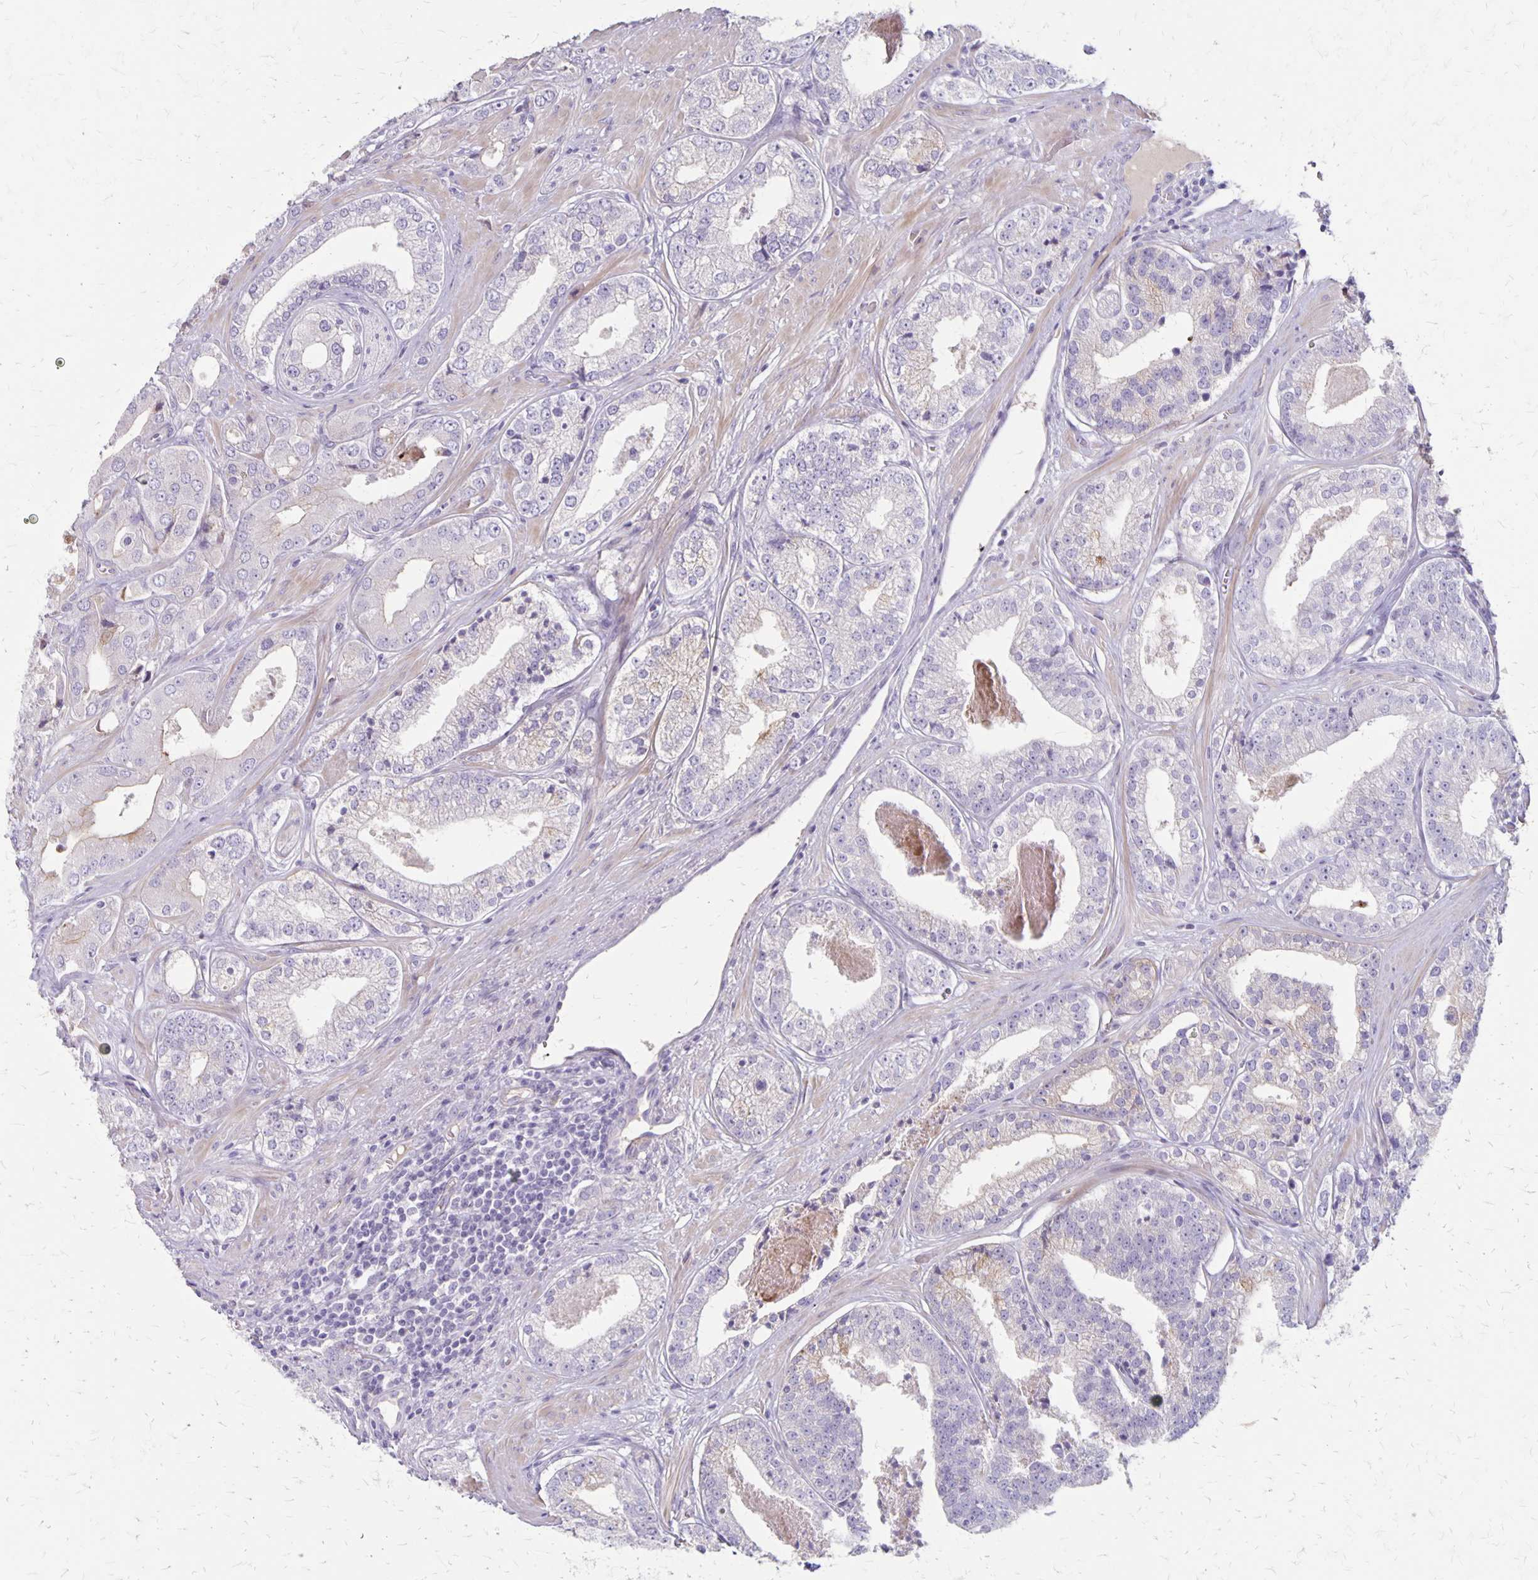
{"staining": {"intensity": "negative", "quantity": "none", "location": "none"}, "tissue": "prostate cancer", "cell_type": "Tumor cells", "image_type": "cancer", "snomed": [{"axis": "morphology", "description": "Adenocarcinoma, Low grade"}, {"axis": "topography", "description": "Prostate"}], "caption": "IHC image of prostate cancer (adenocarcinoma (low-grade)) stained for a protein (brown), which displays no expression in tumor cells.", "gene": "HOMER1", "patient": {"sex": "male", "age": 60}}